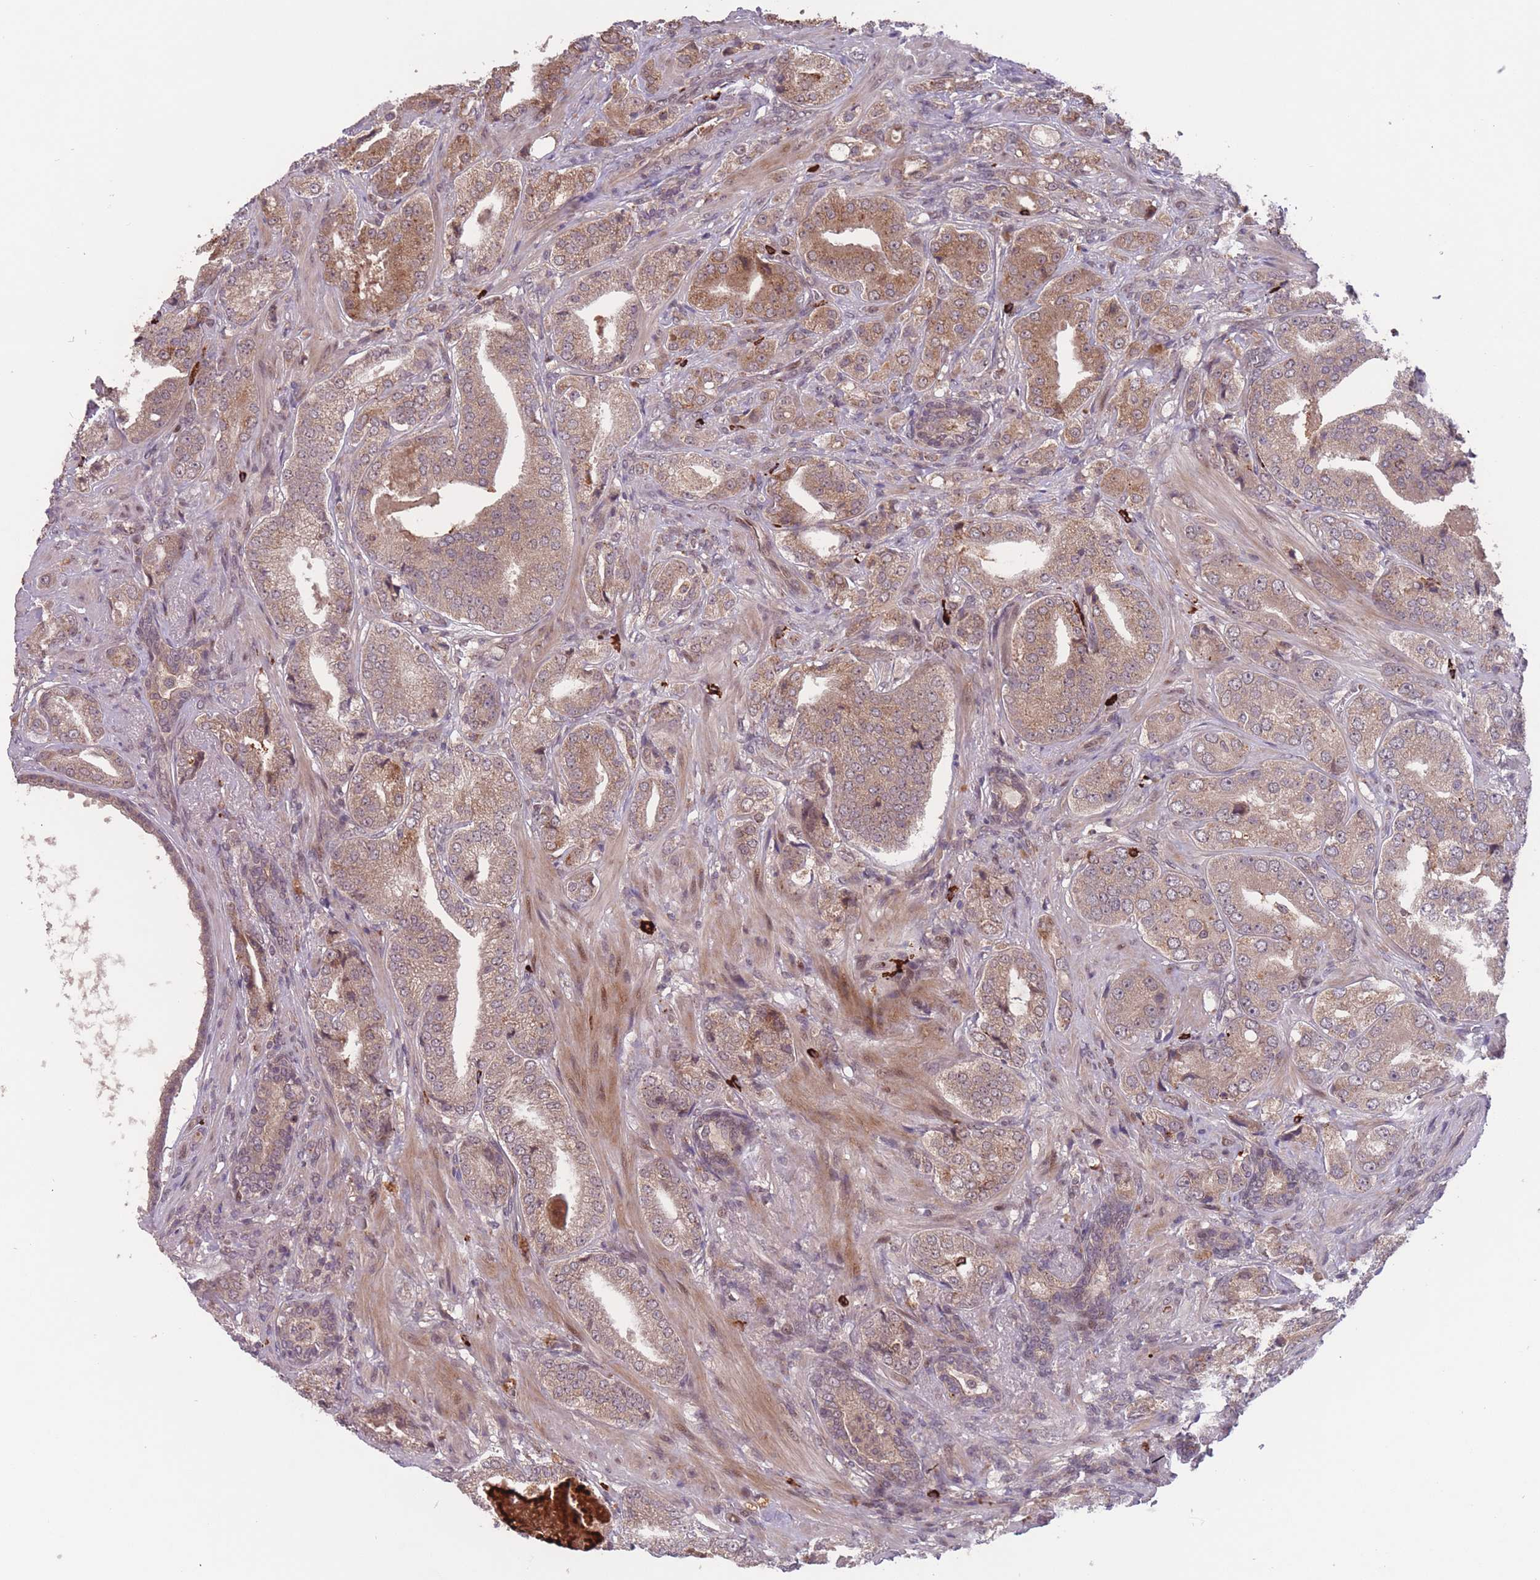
{"staining": {"intensity": "moderate", "quantity": "25%-75%", "location": "cytoplasmic/membranous"}, "tissue": "prostate cancer", "cell_type": "Tumor cells", "image_type": "cancer", "snomed": [{"axis": "morphology", "description": "Adenocarcinoma, High grade"}, {"axis": "topography", "description": "Prostate"}], "caption": "A histopathology image showing moderate cytoplasmic/membranous positivity in about 25%-75% of tumor cells in prostate cancer, as visualized by brown immunohistochemical staining.", "gene": "SECTM1", "patient": {"sex": "male", "age": 63}}